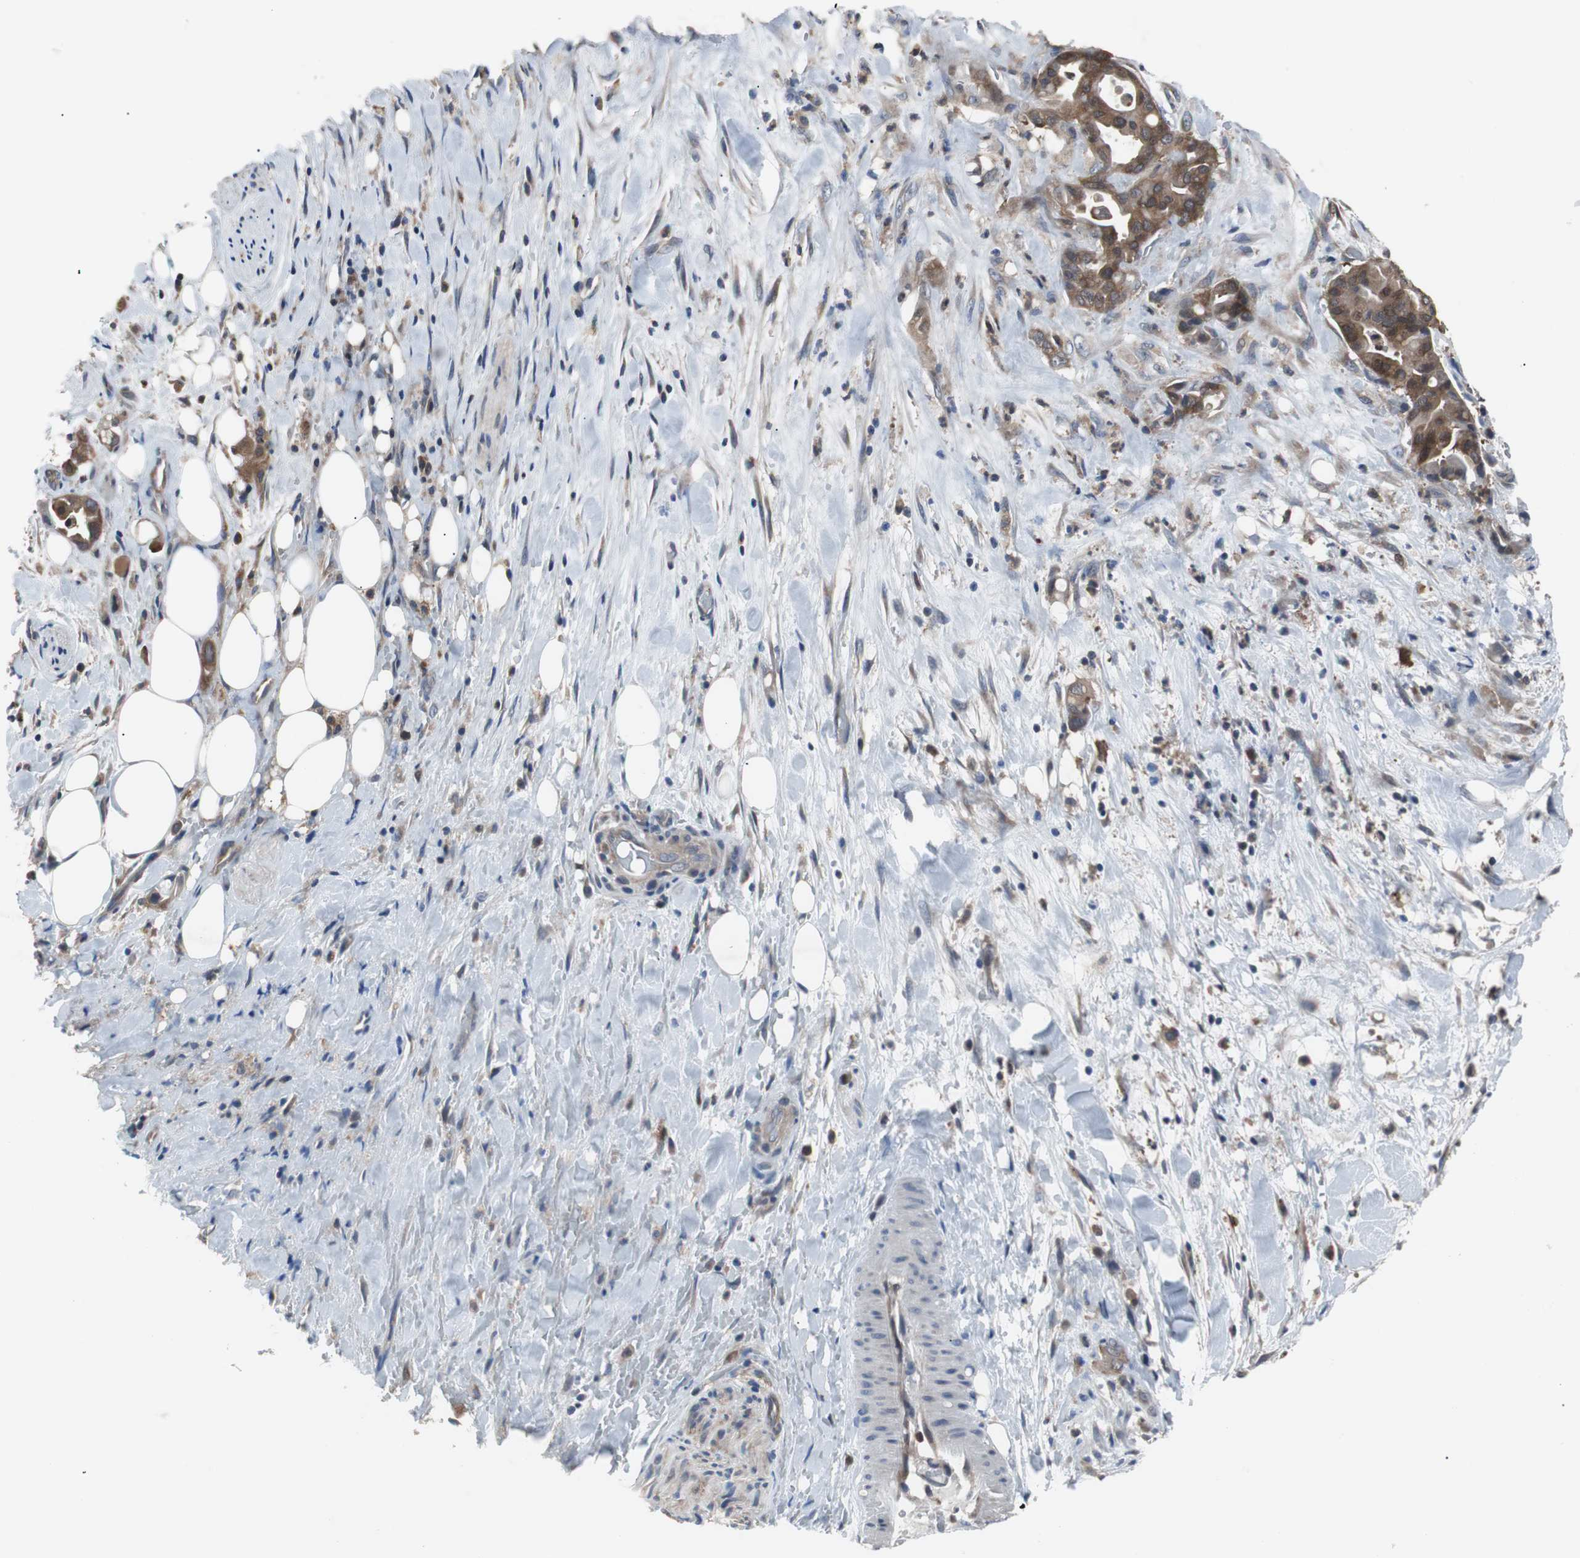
{"staining": {"intensity": "moderate", "quantity": ">75%", "location": "cytoplasmic/membranous"}, "tissue": "liver cancer", "cell_type": "Tumor cells", "image_type": "cancer", "snomed": [{"axis": "morphology", "description": "Cholangiocarcinoma"}, {"axis": "topography", "description": "Liver"}], "caption": "Immunohistochemistry photomicrograph of human liver cancer (cholangiocarcinoma) stained for a protein (brown), which shows medium levels of moderate cytoplasmic/membranous staining in approximately >75% of tumor cells.", "gene": "PAK1", "patient": {"sex": "female", "age": 68}}